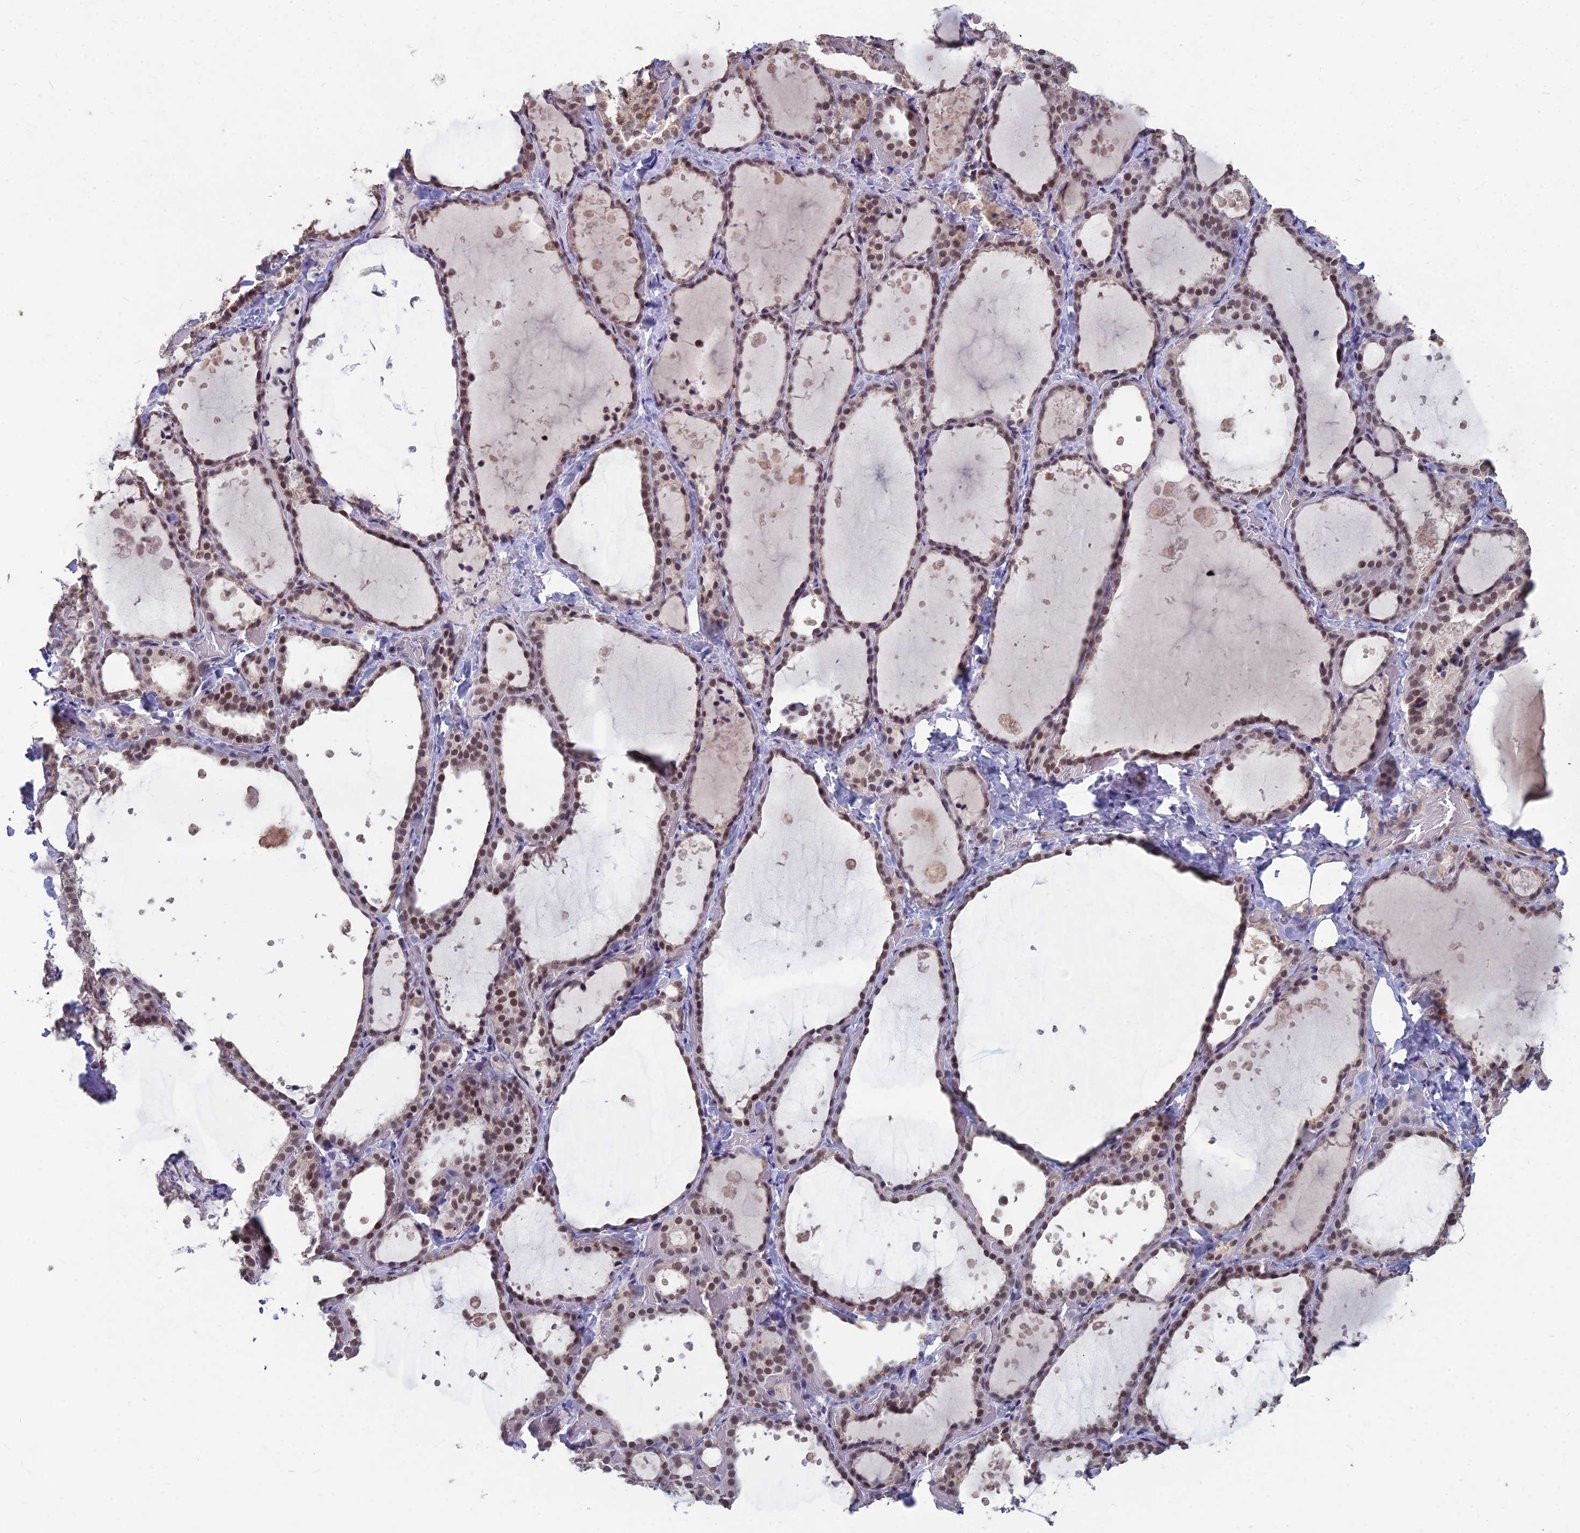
{"staining": {"intensity": "moderate", "quantity": ">75%", "location": "nuclear"}, "tissue": "thyroid gland", "cell_type": "Glandular cells", "image_type": "normal", "snomed": [{"axis": "morphology", "description": "Normal tissue, NOS"}, {"axis": "topography", "description": "Thyroid gland"}], "caption": "Thyroid gland stained with DAB (3,3'-diaminobenzidine) immunohistochemistry demonstrates medium levels of moderate nuclear expression in approximately >75% of glandular cells. (Brightfield microscopy of DAB IHC at high magnification).", "gene": "KAT7", "patient": {"sex": "female", "age": 44}}